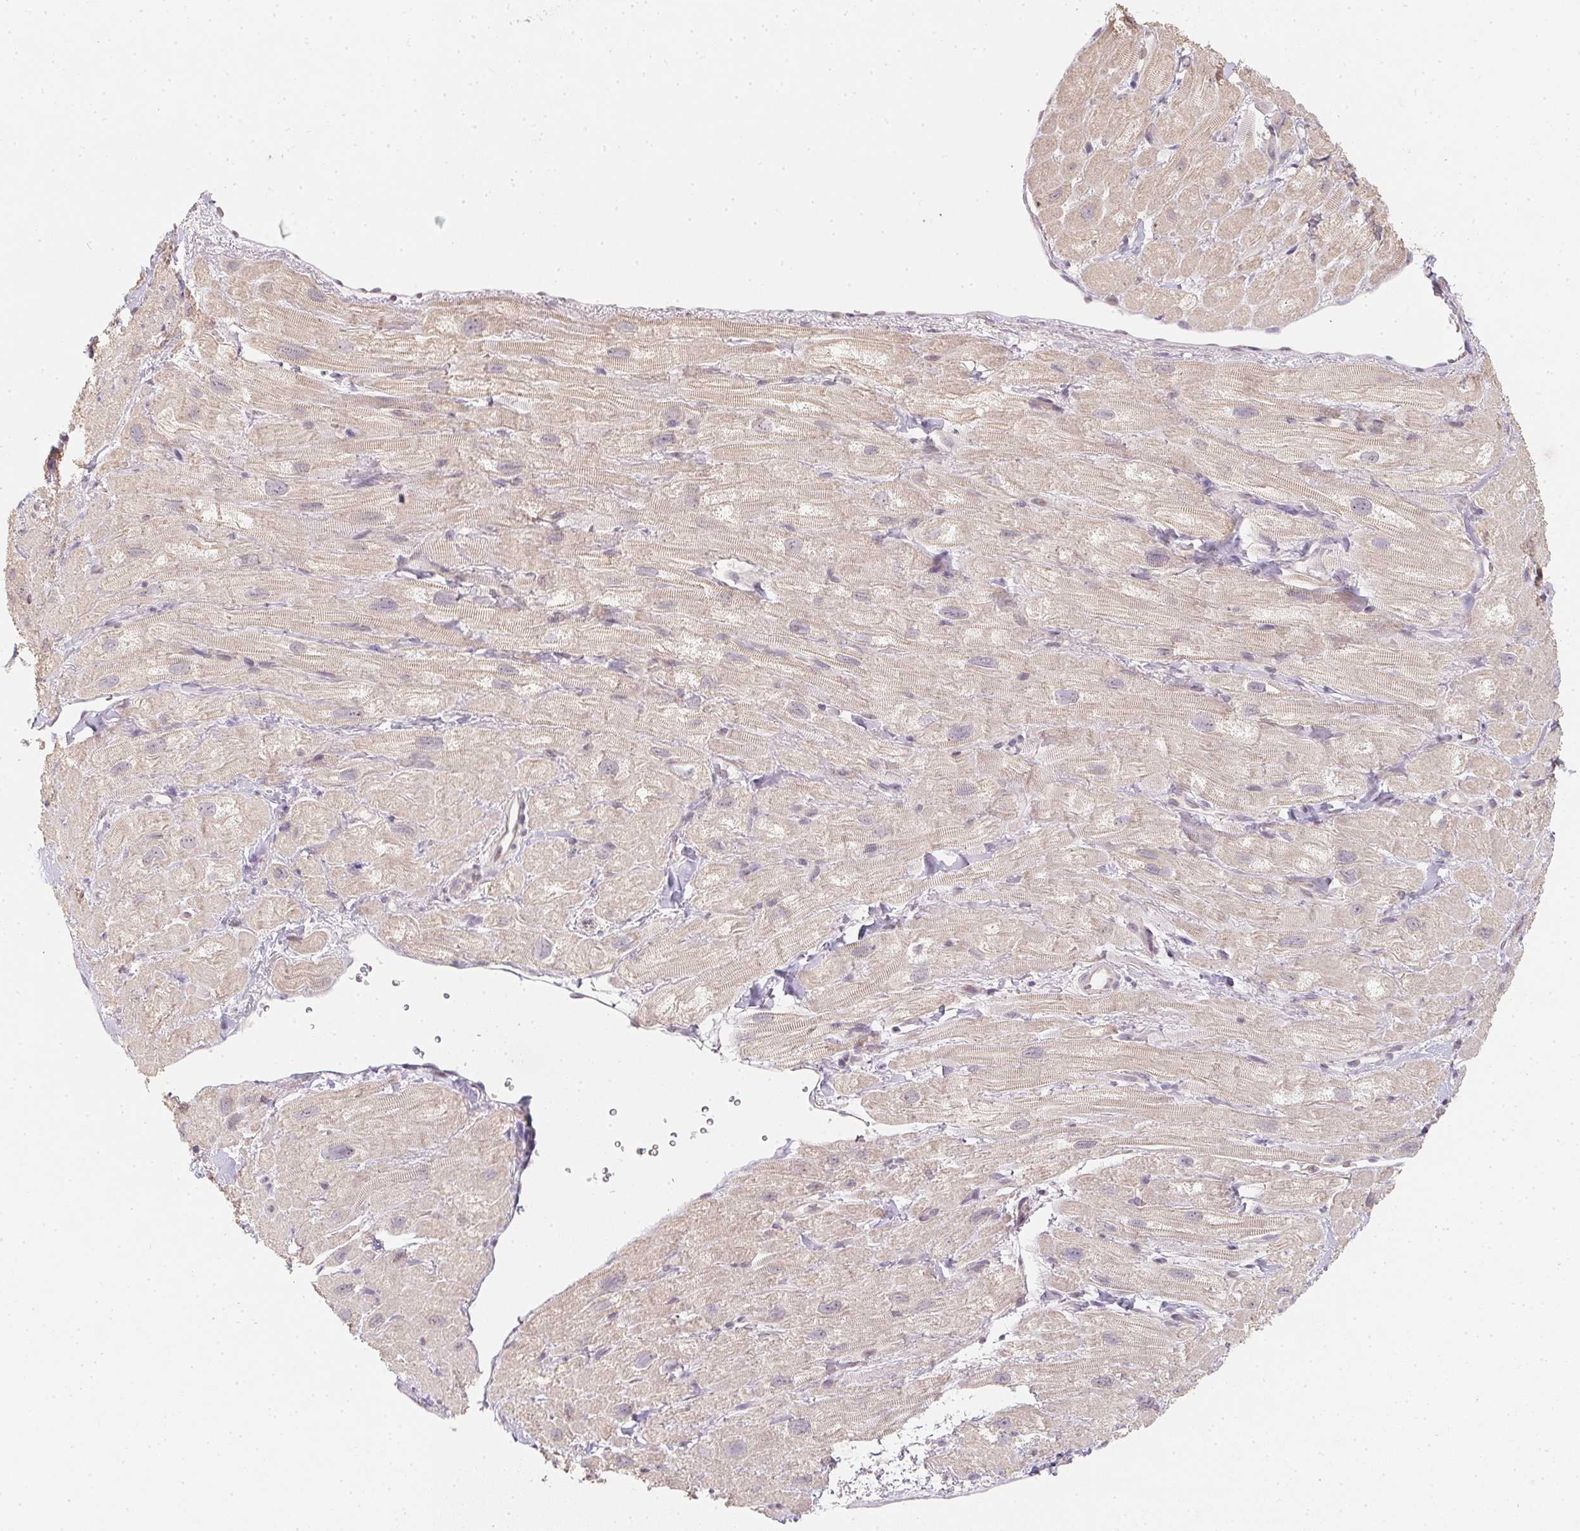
{"staining": {"intensity": "weak", "quantity": "<25%", "location": "cytoplasmic/membranous"}, "tissue": "heart muscle", "cell_type": "Cardiomyocytes", "image_type": "normal", "snomed": [{"axis": "morphology", "description": "Normal tissue, NOS"}, {"axis": "topography", "description": "Heart"}], "caption": "Cardiomyocytes show no significant protein expression in benign heart muscle. (Stains: DAB immunohistochemistry (IHC) with hematoxylin counter stain, Microscopy: brightfield microscopy at high magnification).", "gene": "SOAT1", "patient": {"sex": "female", "age": 62}}